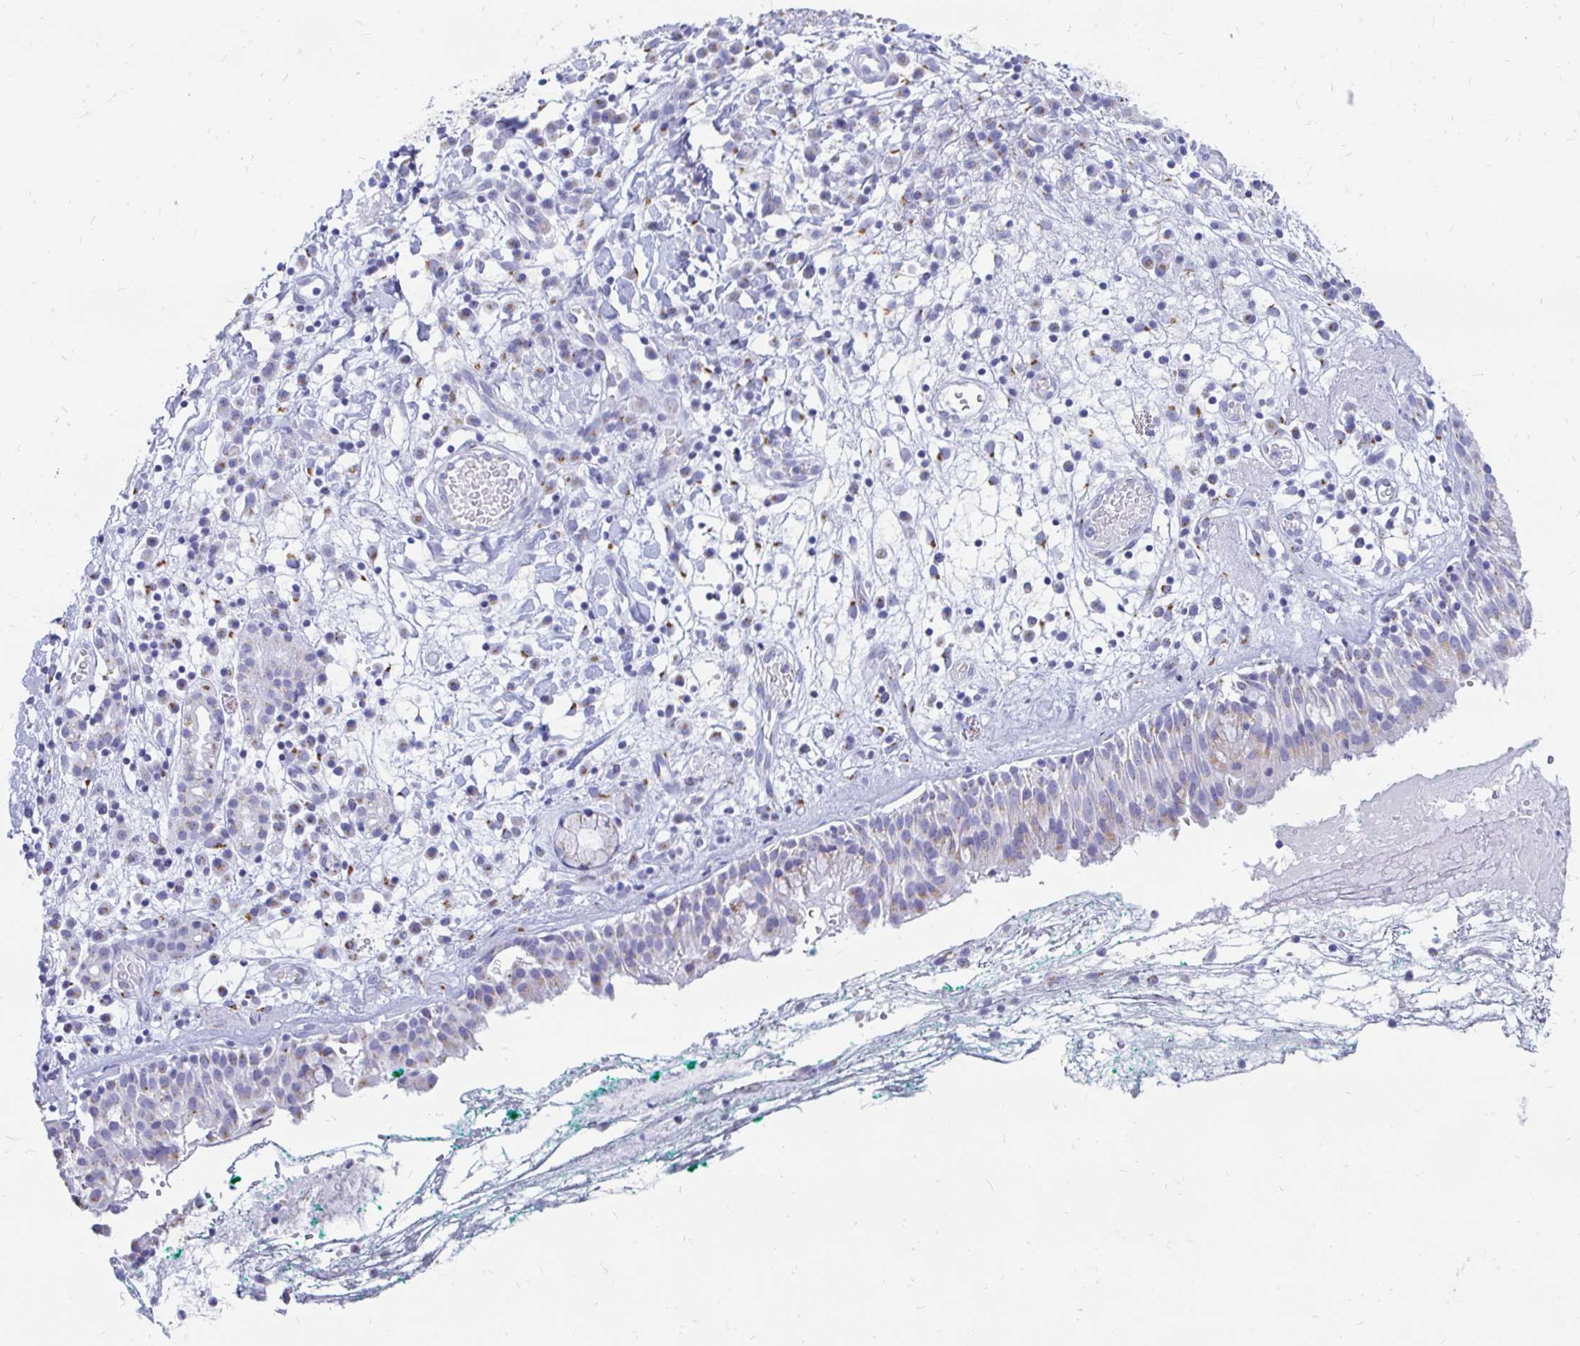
{"staining": {"intensity": "weak", "quantity": "<25%", "location": "cytoplasmic/membranous"}, "tissue": "nasopharynx", "cell_type": "Respiratory epithelial cells", "image_type": "normal", "snomed": [{"axis": "morphology", "description": "Normal tissue, NOS"}, {"axis": "morphology", "description": "Basal cell carcinoma"}, {"axis": "topography", "description": "Cartilage tissue"}, {"axis": "topography", "description": "Nasopharynx"}, {"axis": "topography", "description": "Oral tissue"}], "caption": "The IHC histopathology image has no significant positivity in respiratory epithelial cells of nasopharynx. The staining was performed using DAB (3,3'-diaminobenzidine) to visualize the protein expression in brown, while the nuclei were stained in blue with hematoxylin (Magnification: 20x).", "gene": "PAGE4", "patient": {"sex": "female", "age": 77}}